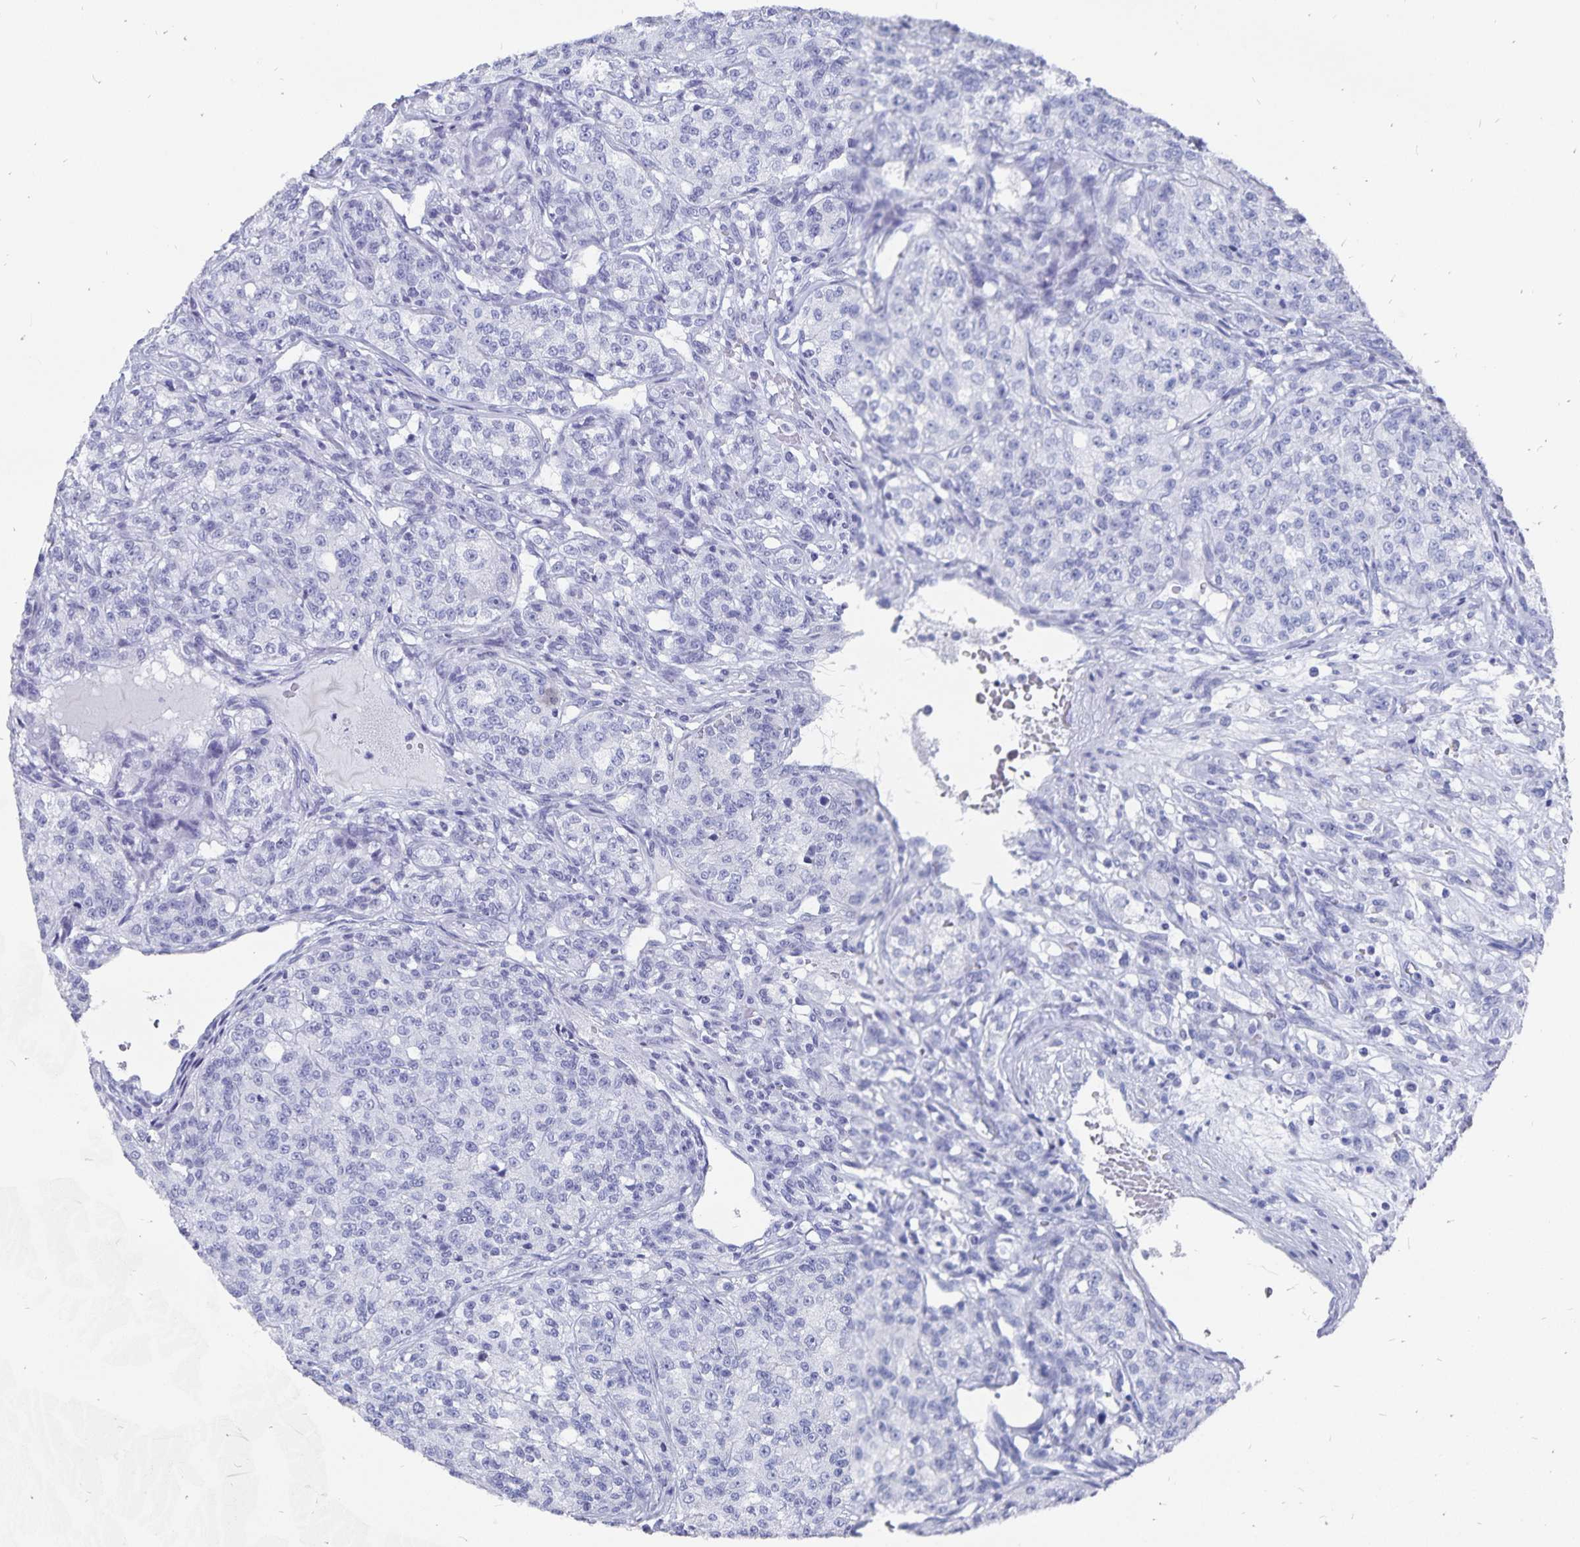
{"staining": {"intensity": "negative", "quantity": "none", "location": "none"}, "tissue": "renal cancer", "cell_type": "Tumor cells", "image_type": "cancer", "snomed": [{"axis": "morphology", "description": "Adenocarcinoma, NOS"}, {"axis": "topography", "description": "Kidney"}], "caption": "This histopathology image is of renal adenocarcinoma stained with IHC to label a protein in brown with the nuclei are counter-stained blue. There is no expression in tumor cells.", "gene": "ADH1A", "patient": {"sex": "female", "age": 63}}